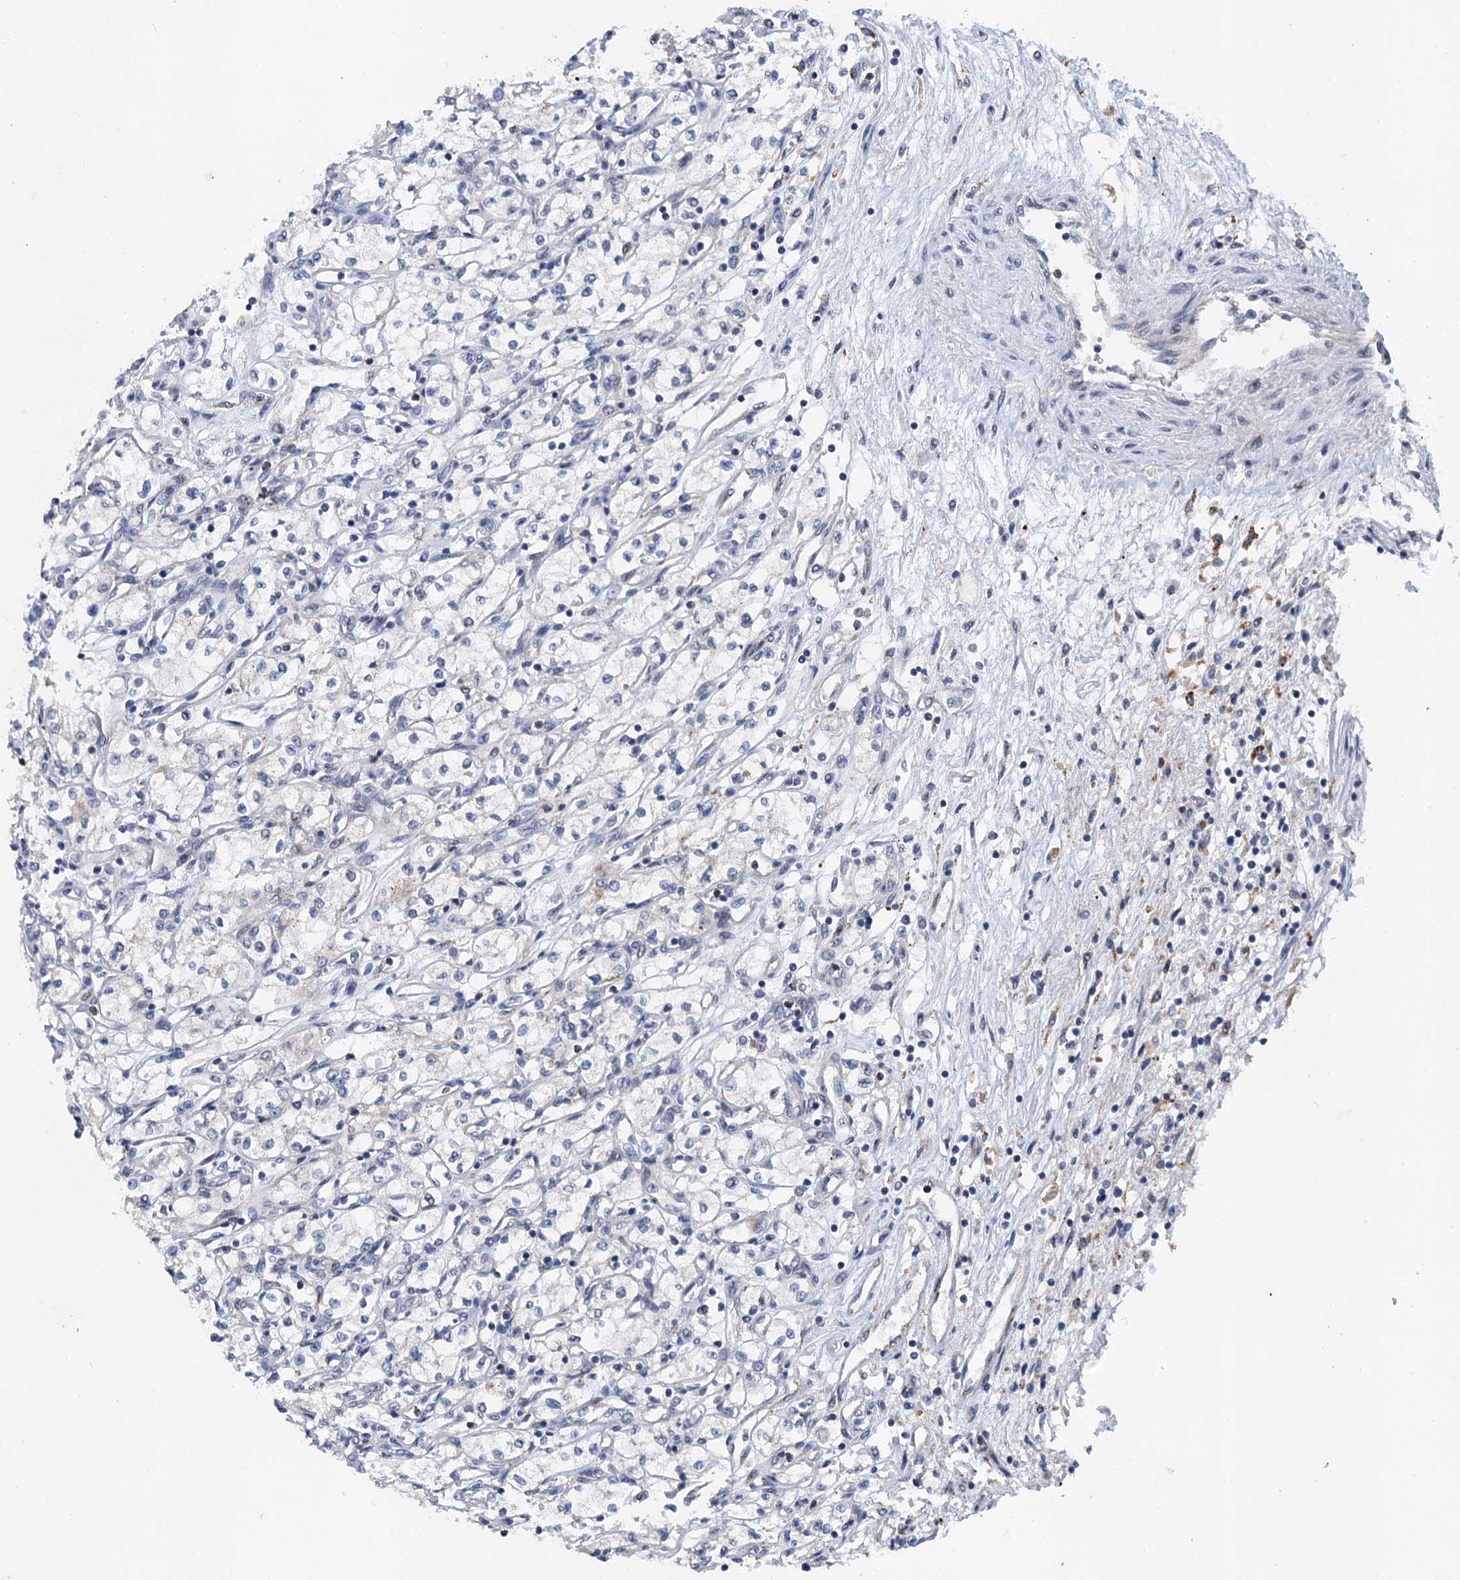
{"staining": {"intensity": "negative", "quantity": "none", "location": "none"}, "tissue": "renal cancer", "cell_type": "Tumor cells", "image_type": "cancer", "snomed": [{"axis": "morphology", "description": "Adenocarcinoma, NOS"}, {"axis": "topography", "description": "Kidney"}], "caption": "Immunohistochemistry (IHC) of human renal cancer (adenocarcinoma) exhibits no expression in tumor cells.", "gene": "NBEA", "patient": {"sex": "male", "age": 59}}